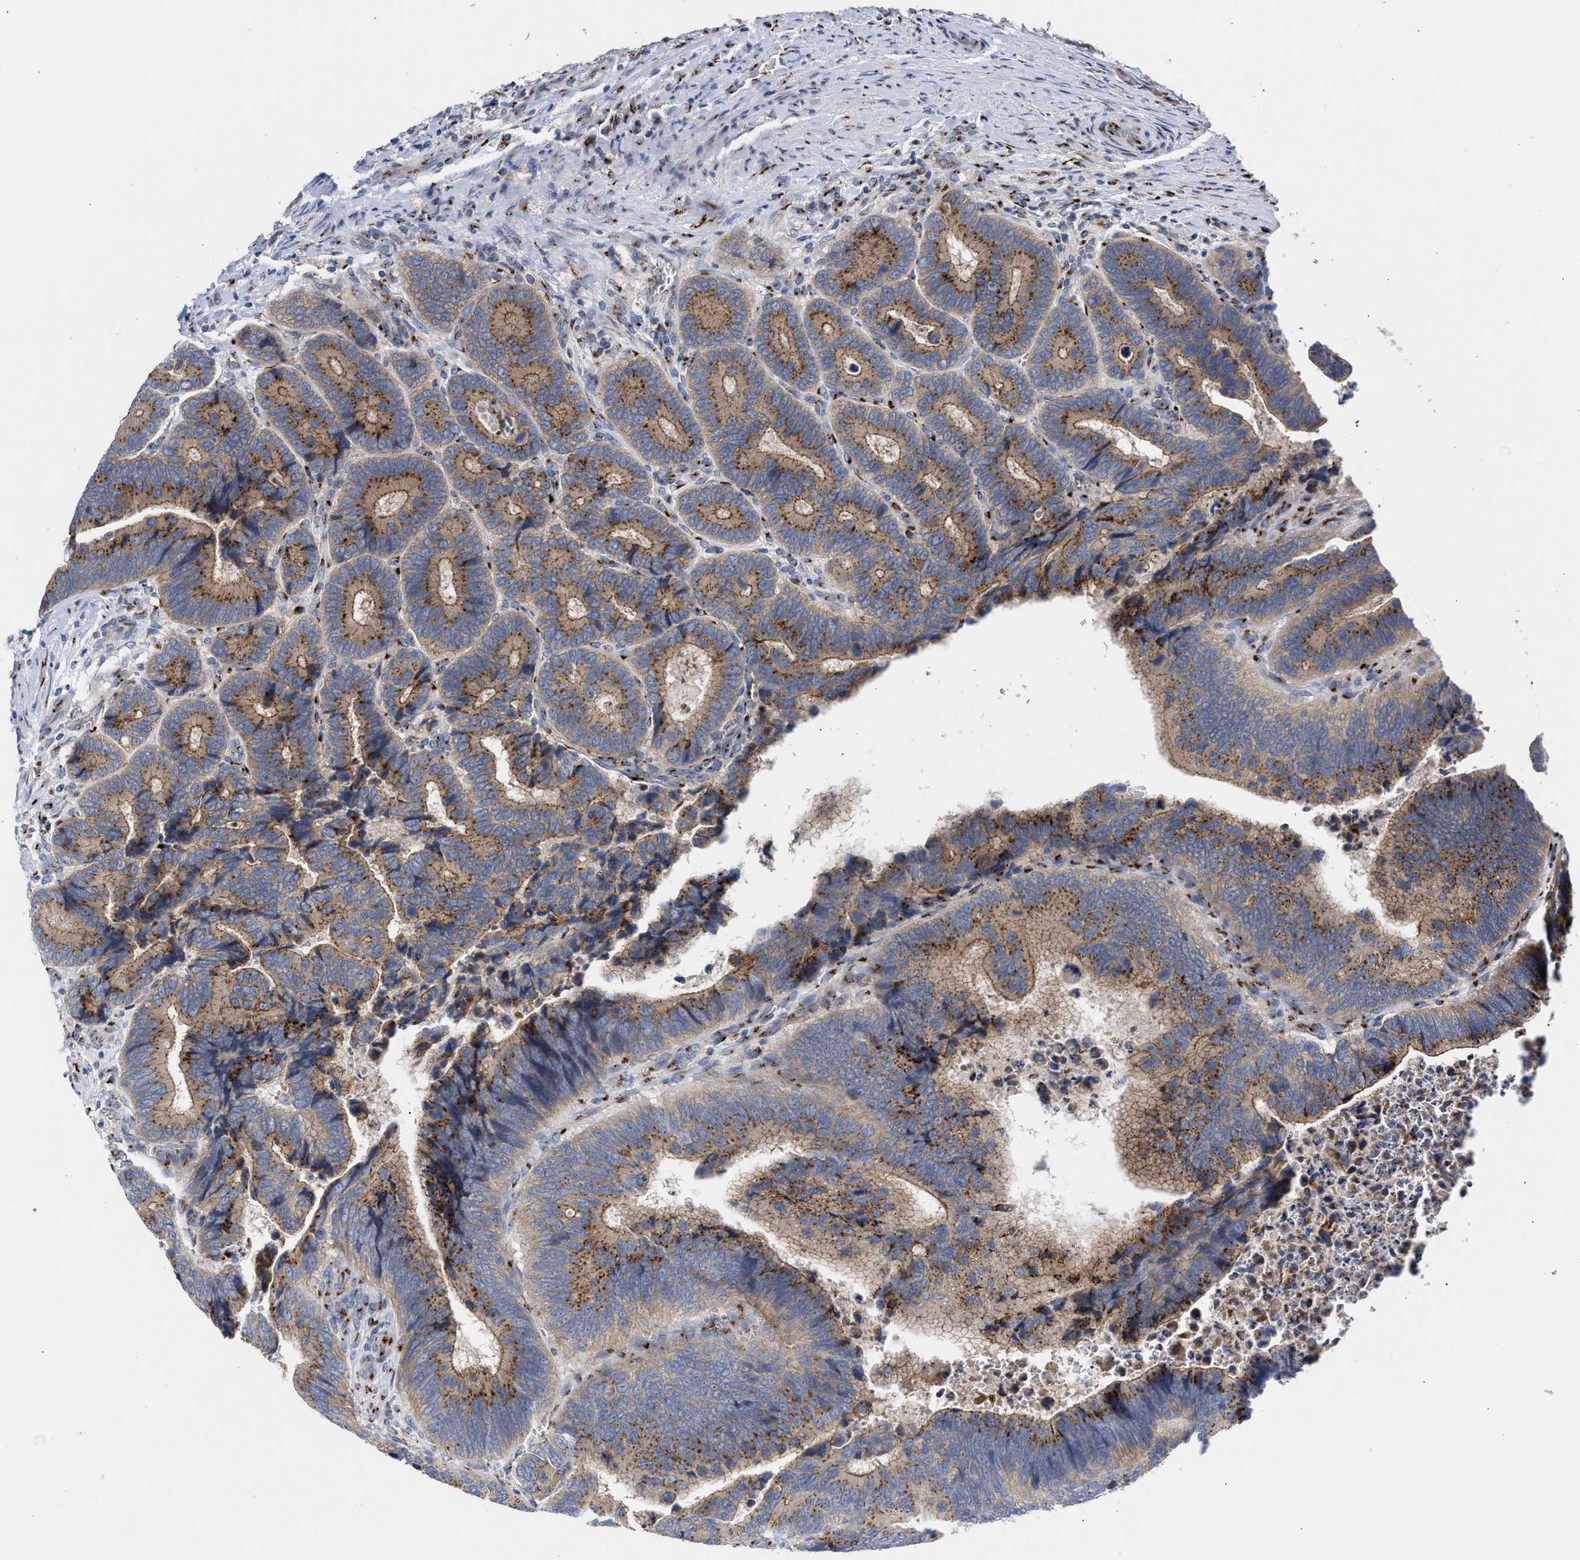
{"staining": {"intensity": "moderate", "quantity": ">75%", "location": "cytoplasmic/membranous"}, "tissue": "colorectal cancer", "cell_type": "Tumor cells", "image_type": "cancer", "snomed": [{"axis": "morphology", "description": "Inflammation, NOS"}, {"axis": "morphology", "description": "Adenocarcinoma, NOS"}, {"axis": "topography", "description": "Colon"}], "caption": "Immunohistochemistry (IHC) micrograph of human adenocarcinoma (colorectal) stained for a protein (brown), which exhibits medium levels of moderate cytoplasmic/membranous staining in about >75% of tumor cells.", "gene": "CCL2", "patient": {"sex": "male", "age": 72}}